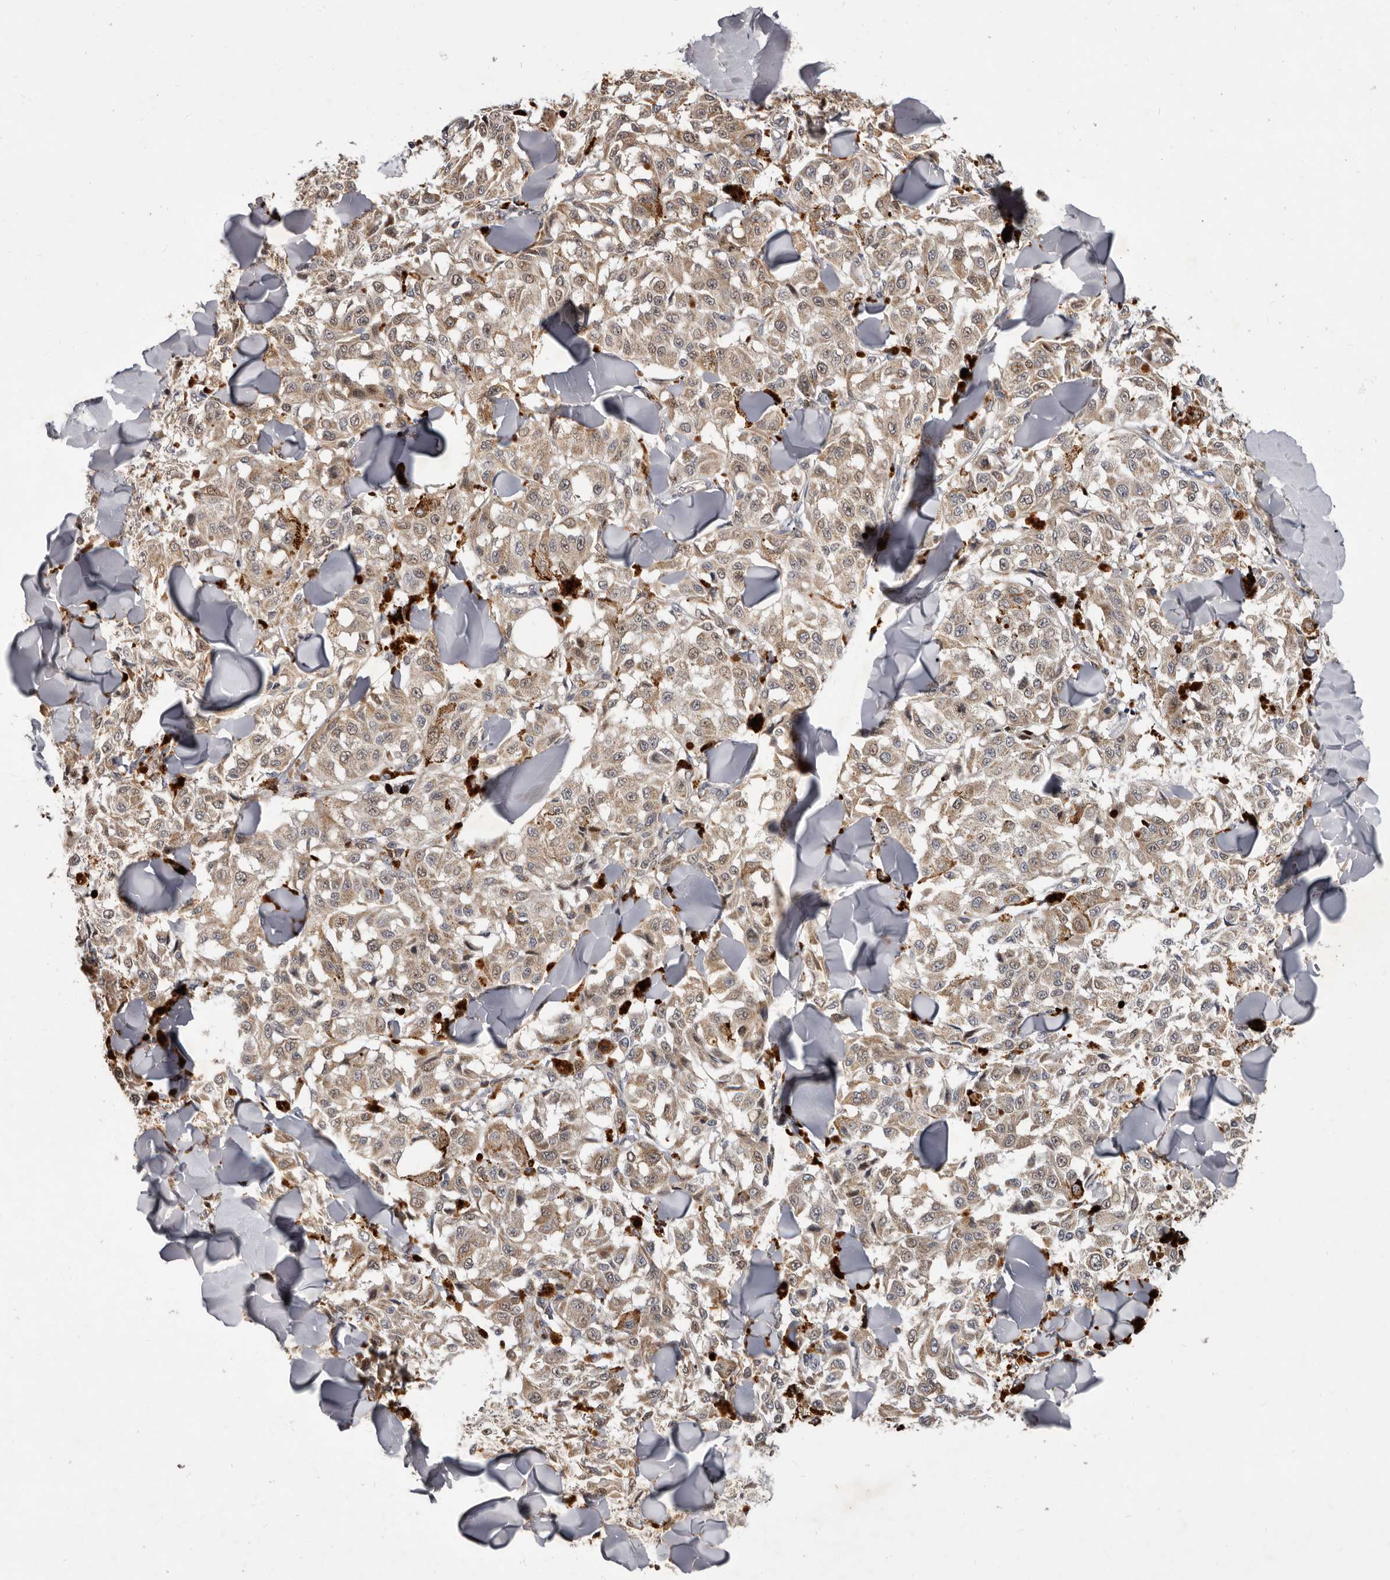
{"staining": {"intensity": "weak", "quantity": ">75%", "location": "cytoplasmic/membranous"}, "tissue": "melanoma", "cell_type": "Tumor cells", "image_type": "cancer", "snomed": [{"axis": "morphology", "description": "Malignant melanoma, NOS"}, {"axis": "topography", "description": "Skin"}], "caption": "A low amount of weak cytoplasmic/membranous positivity is seen in approximately >75% of tumor cells in melanoma tissue.", "gene": "SMC4", "patient": {"sex": "female", "age": 64}}